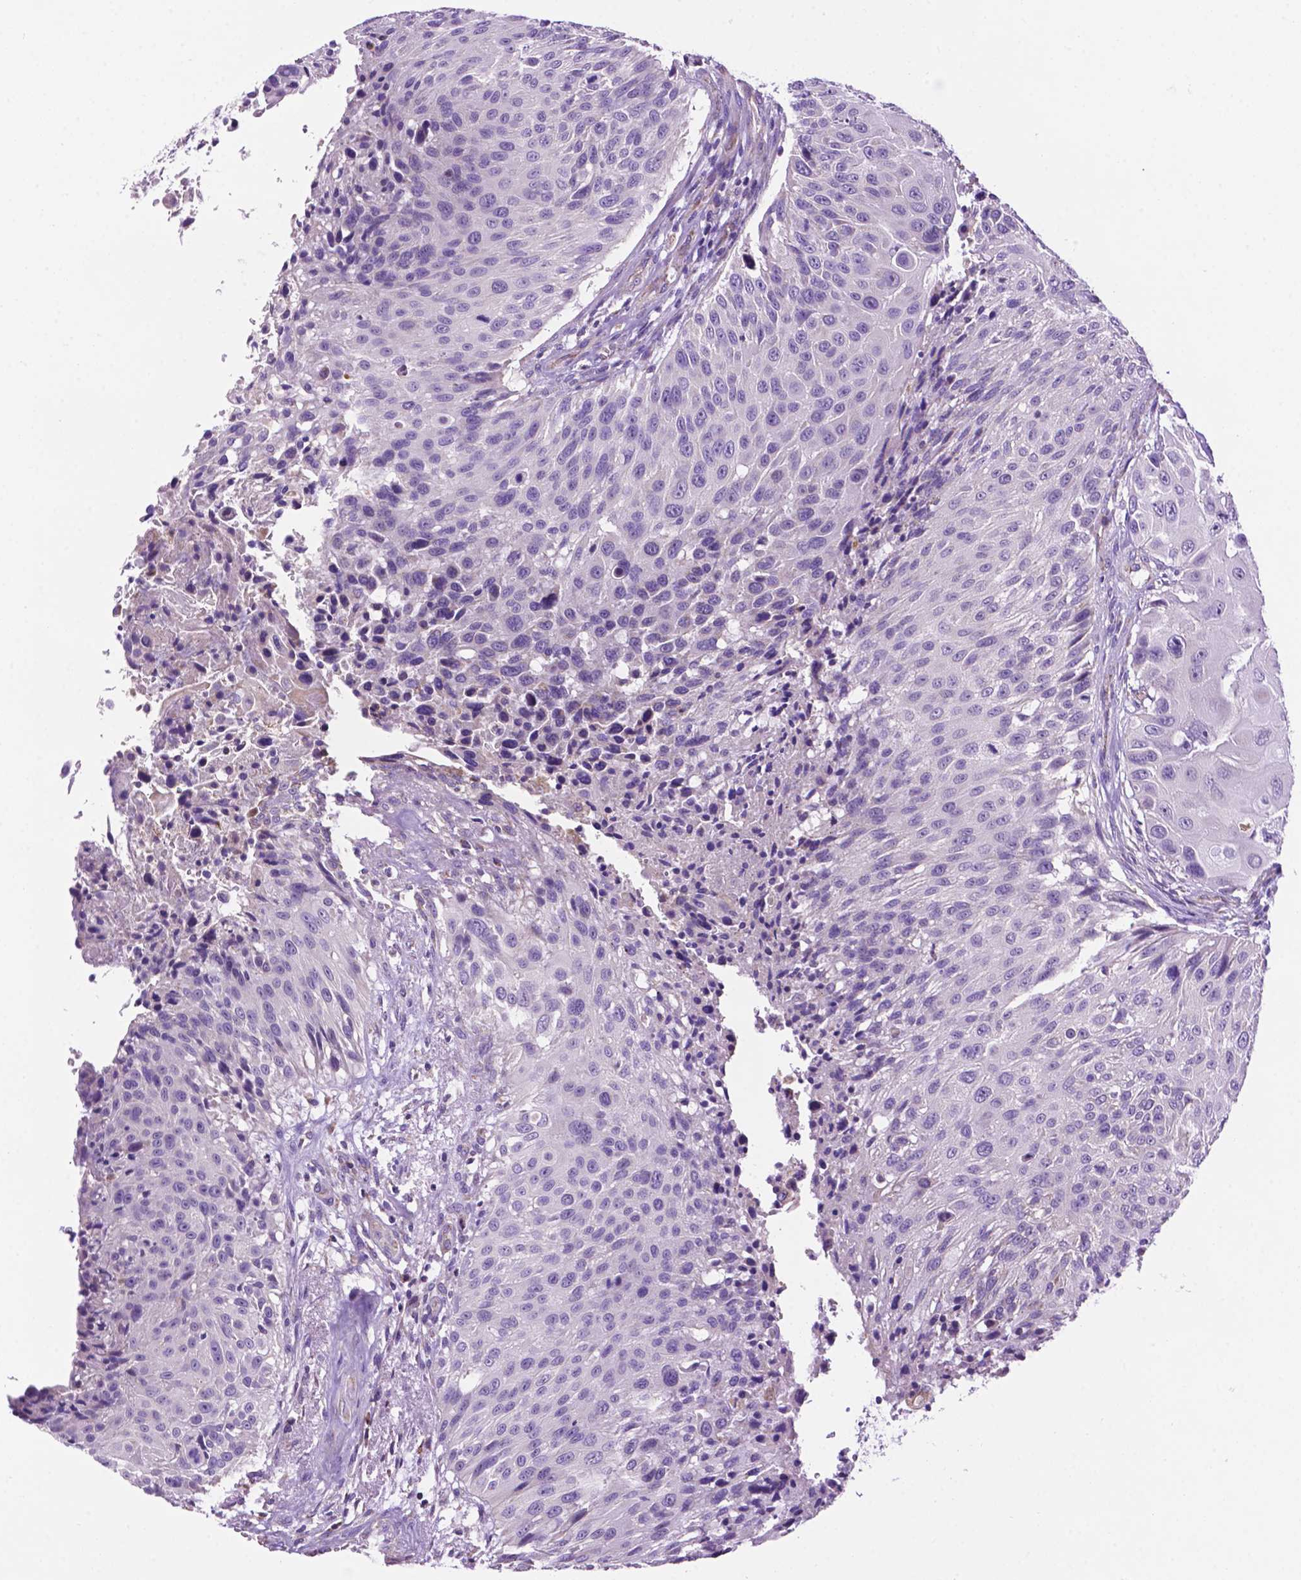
{"staining": {"intensity": "negative", "quantity": "none", "location": "none"}, "tissue": "urothelial cancer", "cell_type": "Tumor cells", "image_type": "cancer", "snomed": [{"axis": "morphology", "description": "Urothelial carcinoma, NOS"}, {"axis": "topography", "description": "Urinary bladder"}], "caption": "A histopathology image of human urothelial cancer is negative for staining in tumor cells.", "gene": "PHYHIP", "patient": {"sex": "male", "age": 55}}